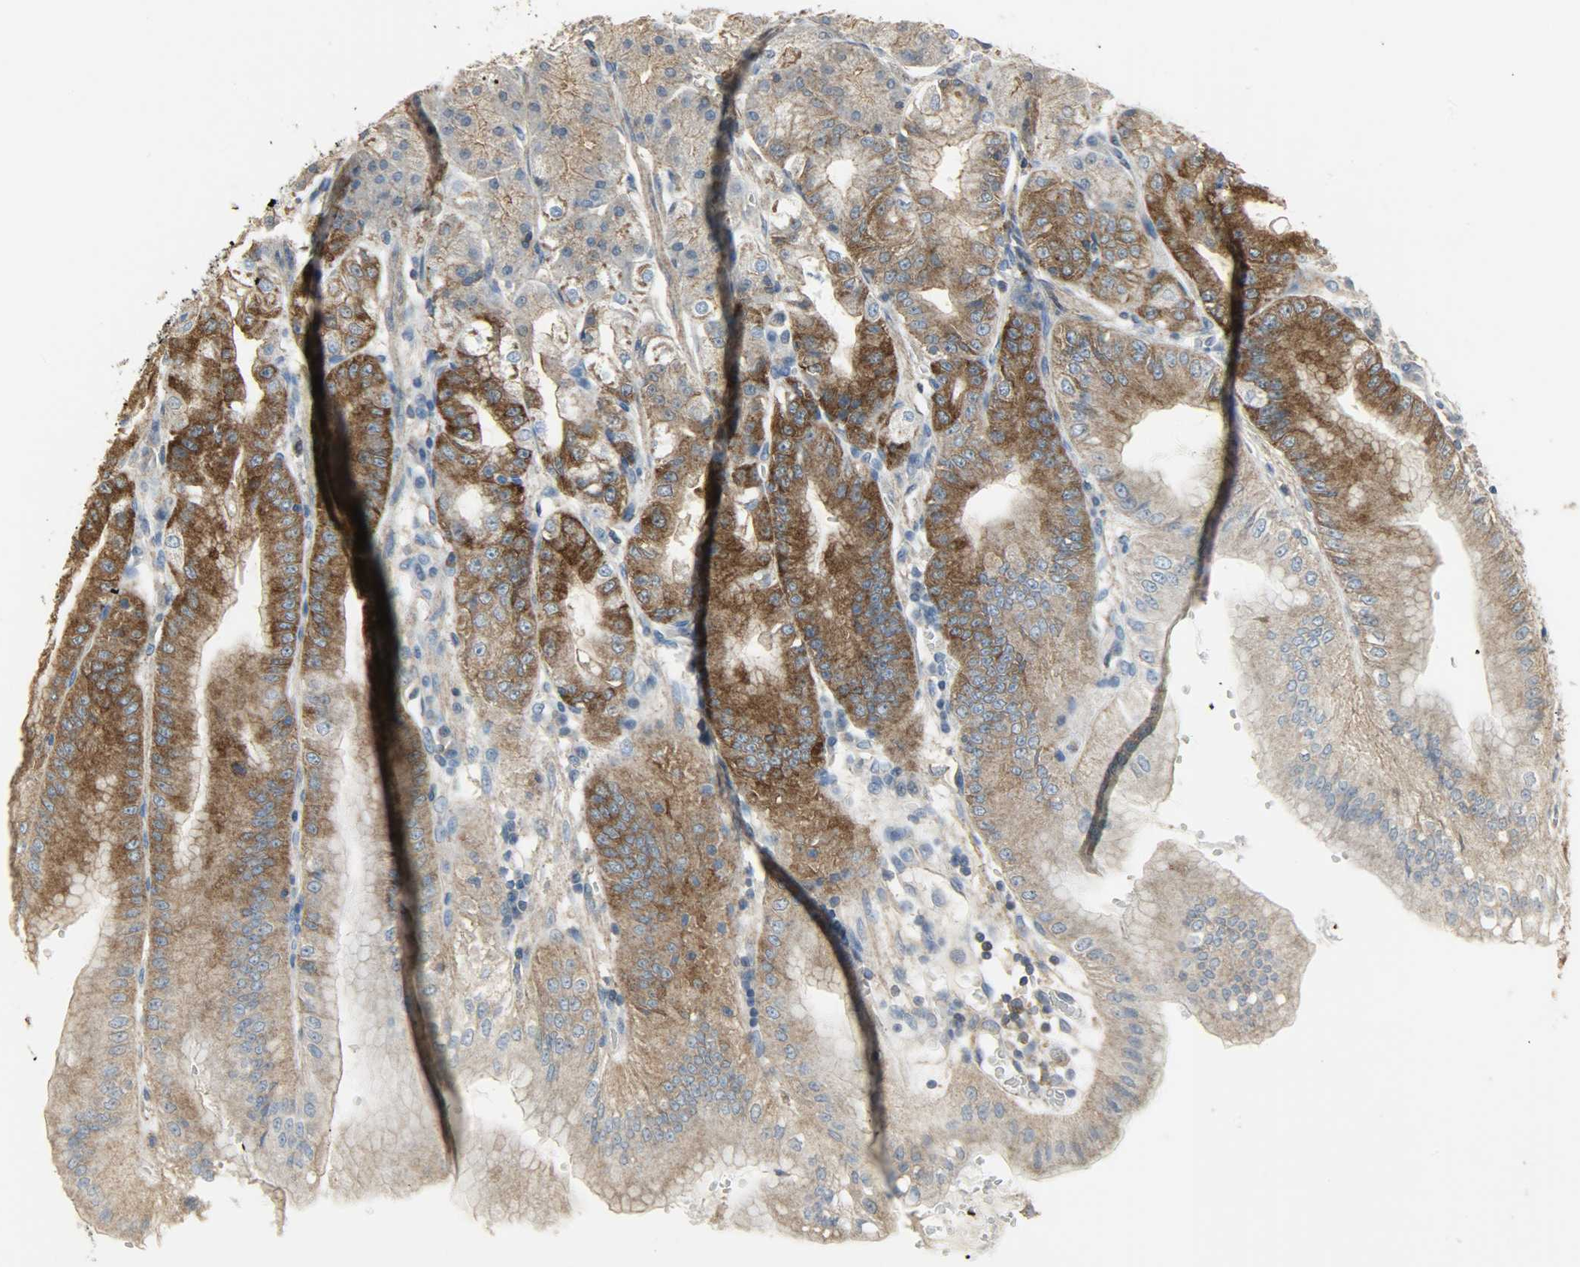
{"staining": {"intensity": "moderate", "quantity": "25%-75%", "location": "cytoplasmic/membranous"}, "tissue": "stomach", "cell_type": "Glandular cells", "image_type": "normal", "snomed": [{"axis": "morphology", "description": "Normal tissue, NOS"}, {"axis": "topography", "description": "Stomach, lower"}], "caption": "A medium amount of moderate cytoplasmic/membranous staining is present in approximately 25%-75% of glandular cells in unremarkable stomach.", "gene": "DNAJA4", "patient": {"sex": "male", "age": 71}}